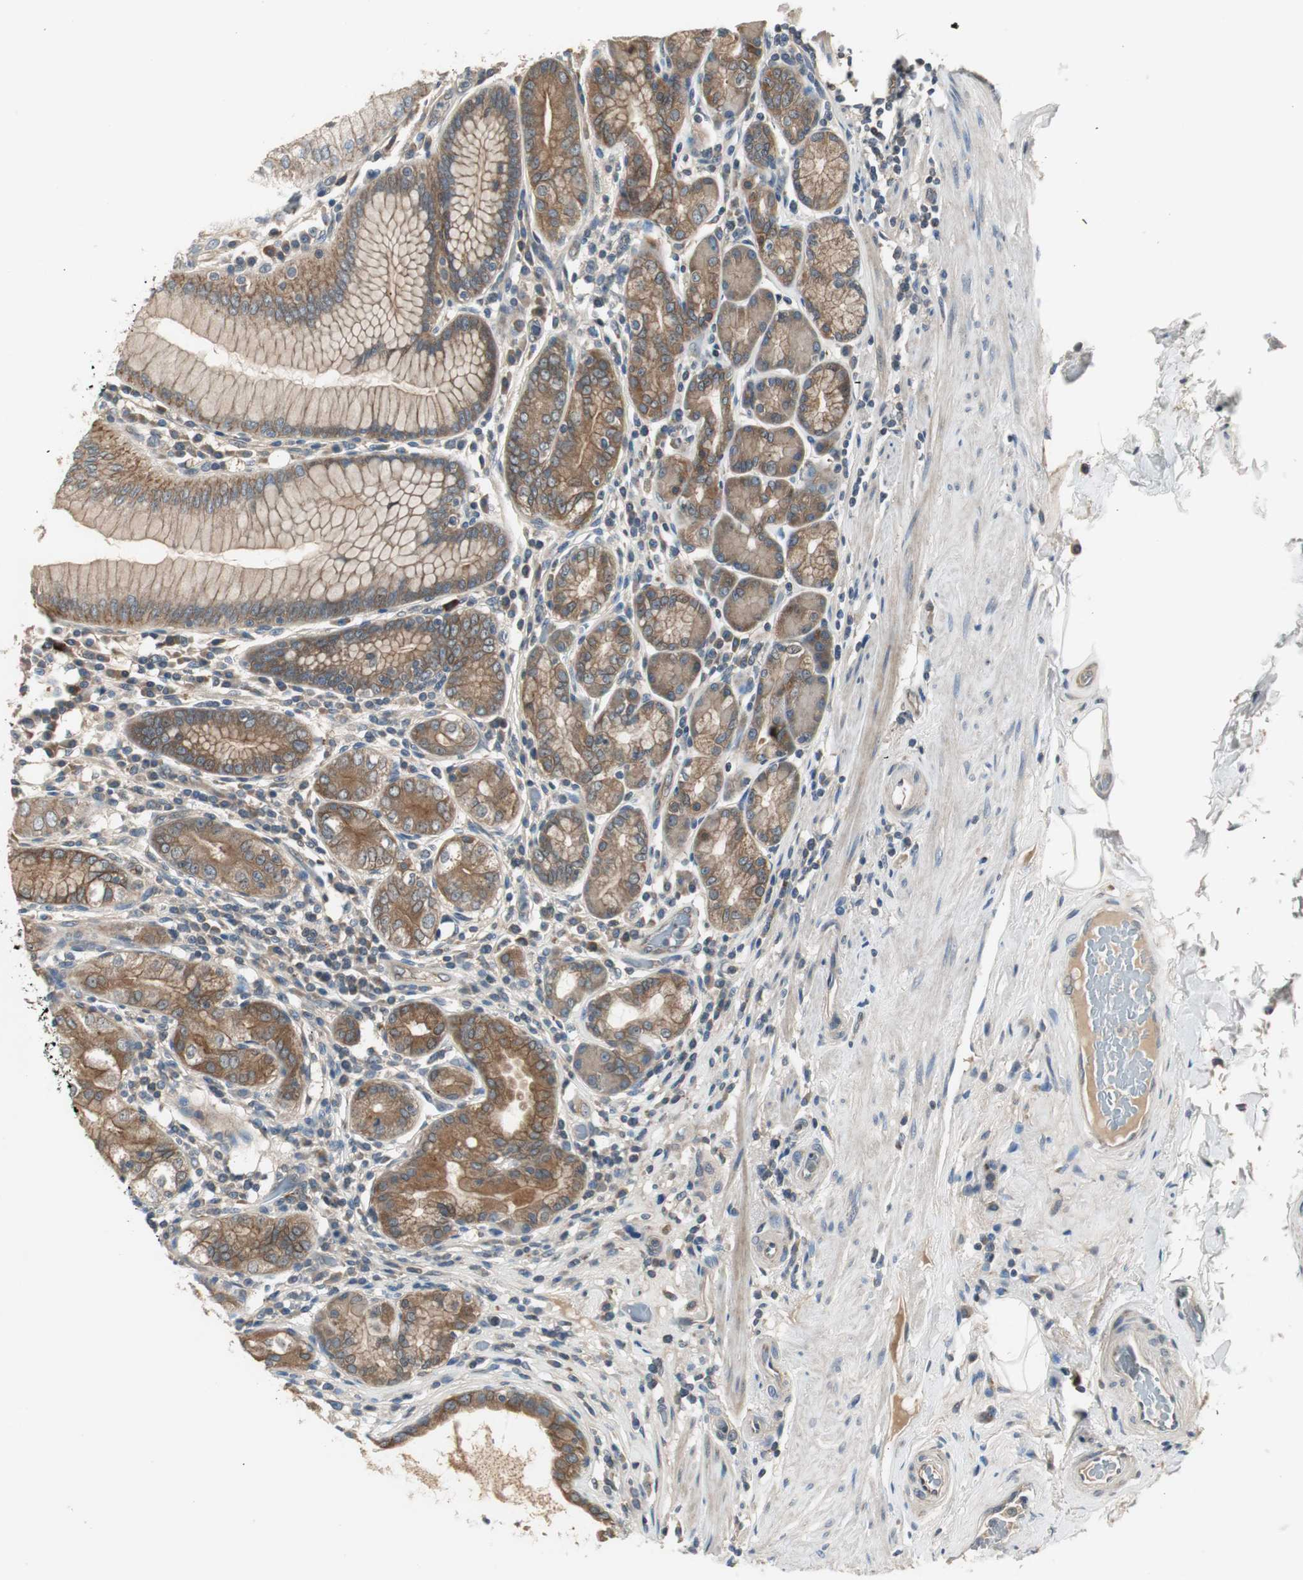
{"staining": {"intensity": "moderate", "quantity": ">75%", "location": "cytoplasmic/membranous"}, "tissue": "stomach", "cell_type": "Glandular cells", "image_type": "normal", "snomed": [{"axis": "morphology", "description": "Normal tissue, NOS"}, {"axis": "topography", "description": "Stomach, lower"}], "caption": "This is an image of immunohistochemistry (IHC) staining of normal stomach, which shows moderate positivity in the cytoplasmic/membranous of glandular cells.", "gene": "PRKAA1", "patient": {"sex": "female", "age": 76}}